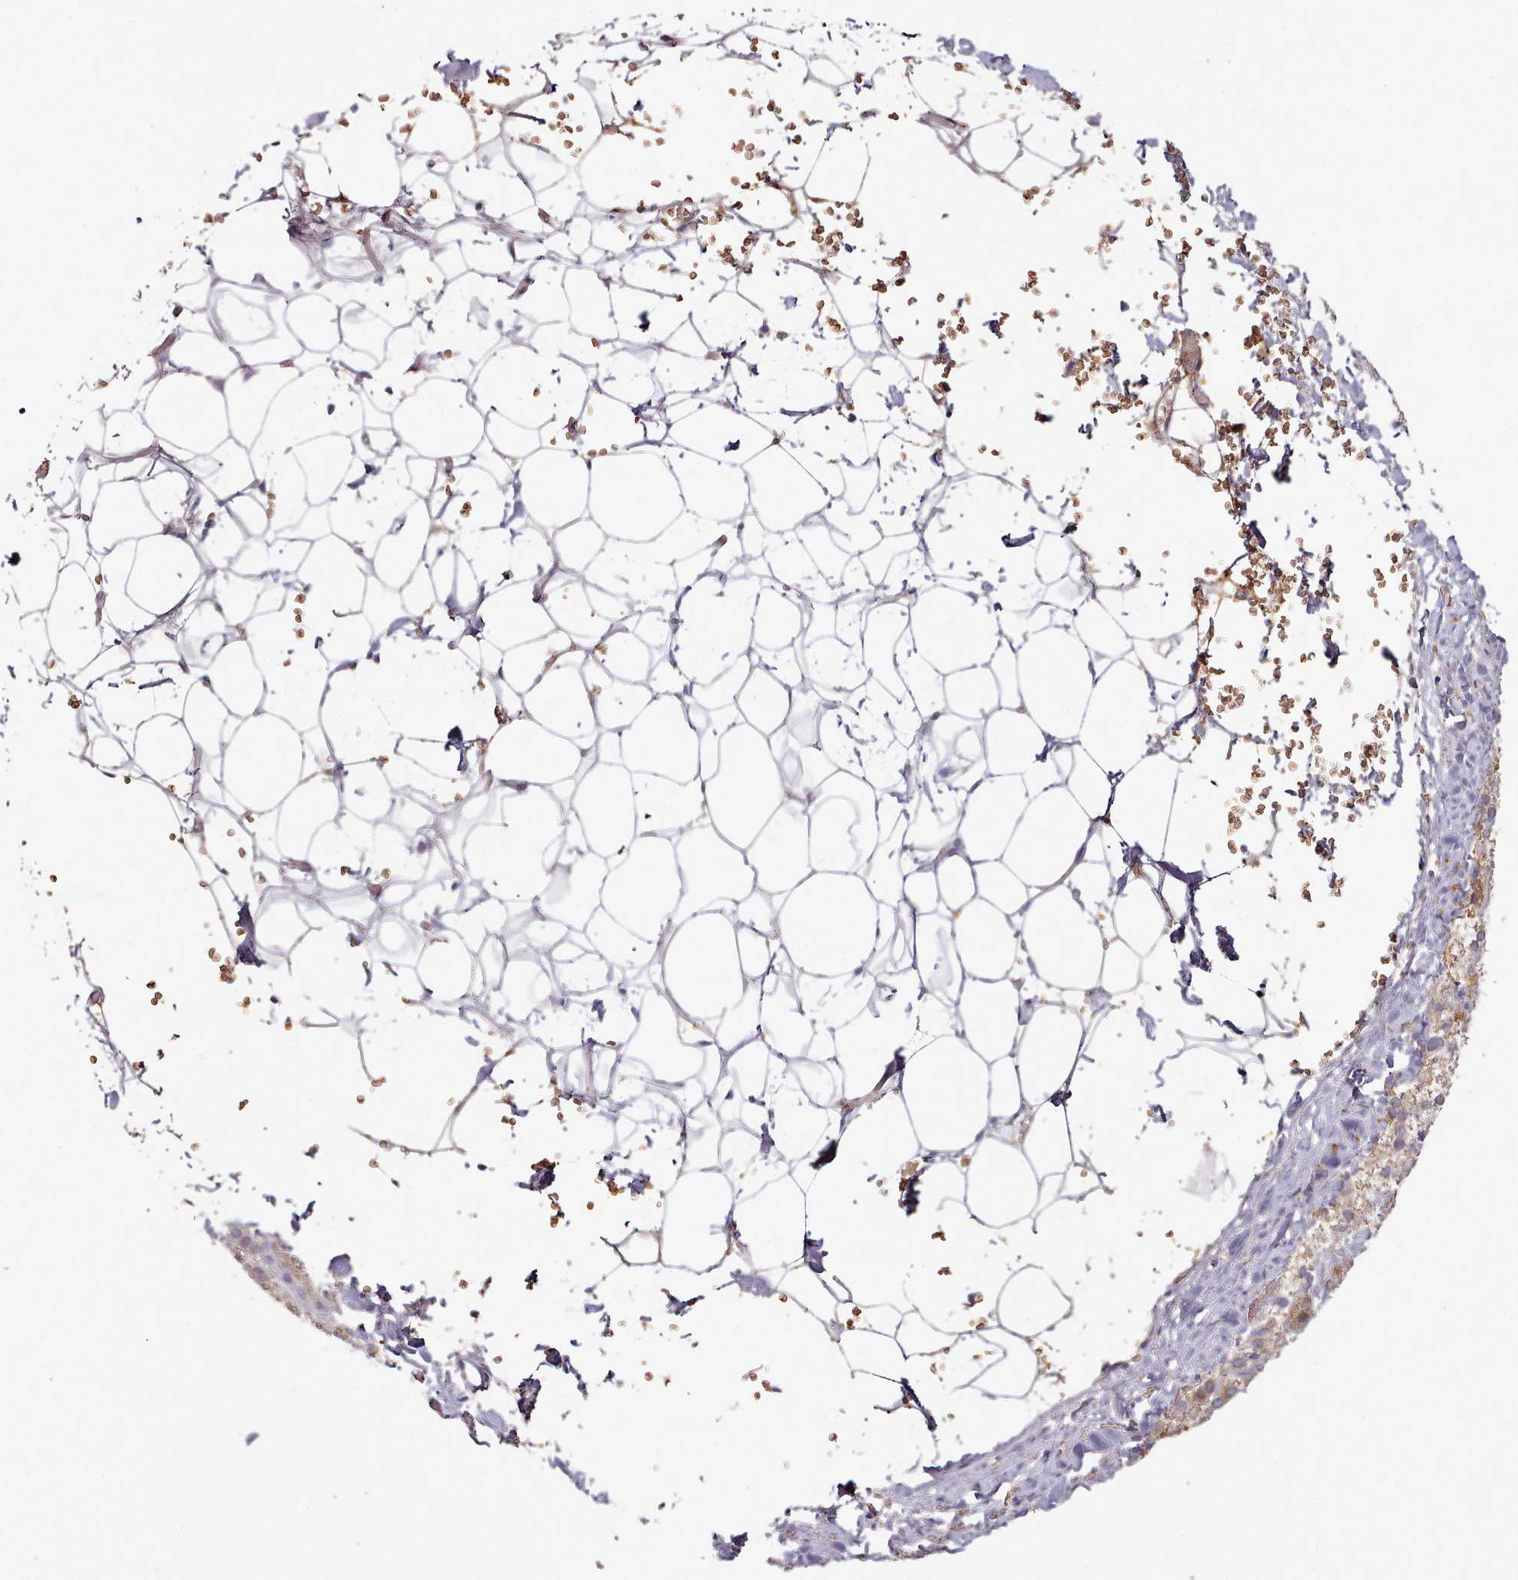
{"staining": {"intensity": "moderate", "quantity": "<25%", "location": "cytoplasmic/membranous"}, "tissue": "adrenal gland", "cell_type": "Glandular cells", "image_type": "normal", "snomed": [{"axis": "morphology", "description": "Normal tissue, NOS"}, {"axis": "topography", "description": "Adrenal gland"}], "caption": "High-power microscopy captured an immunohistochemistry (IHC) image of unremarkable adrenal gland, revealing moderate cytoplasmic/membranous expression in approximately <25% of glandular cells. (Brightfield microscopy of DAB IHC at high magnification).", "gene": "C1QTNF5", "patient": {"sex": "female", "age": 44}}